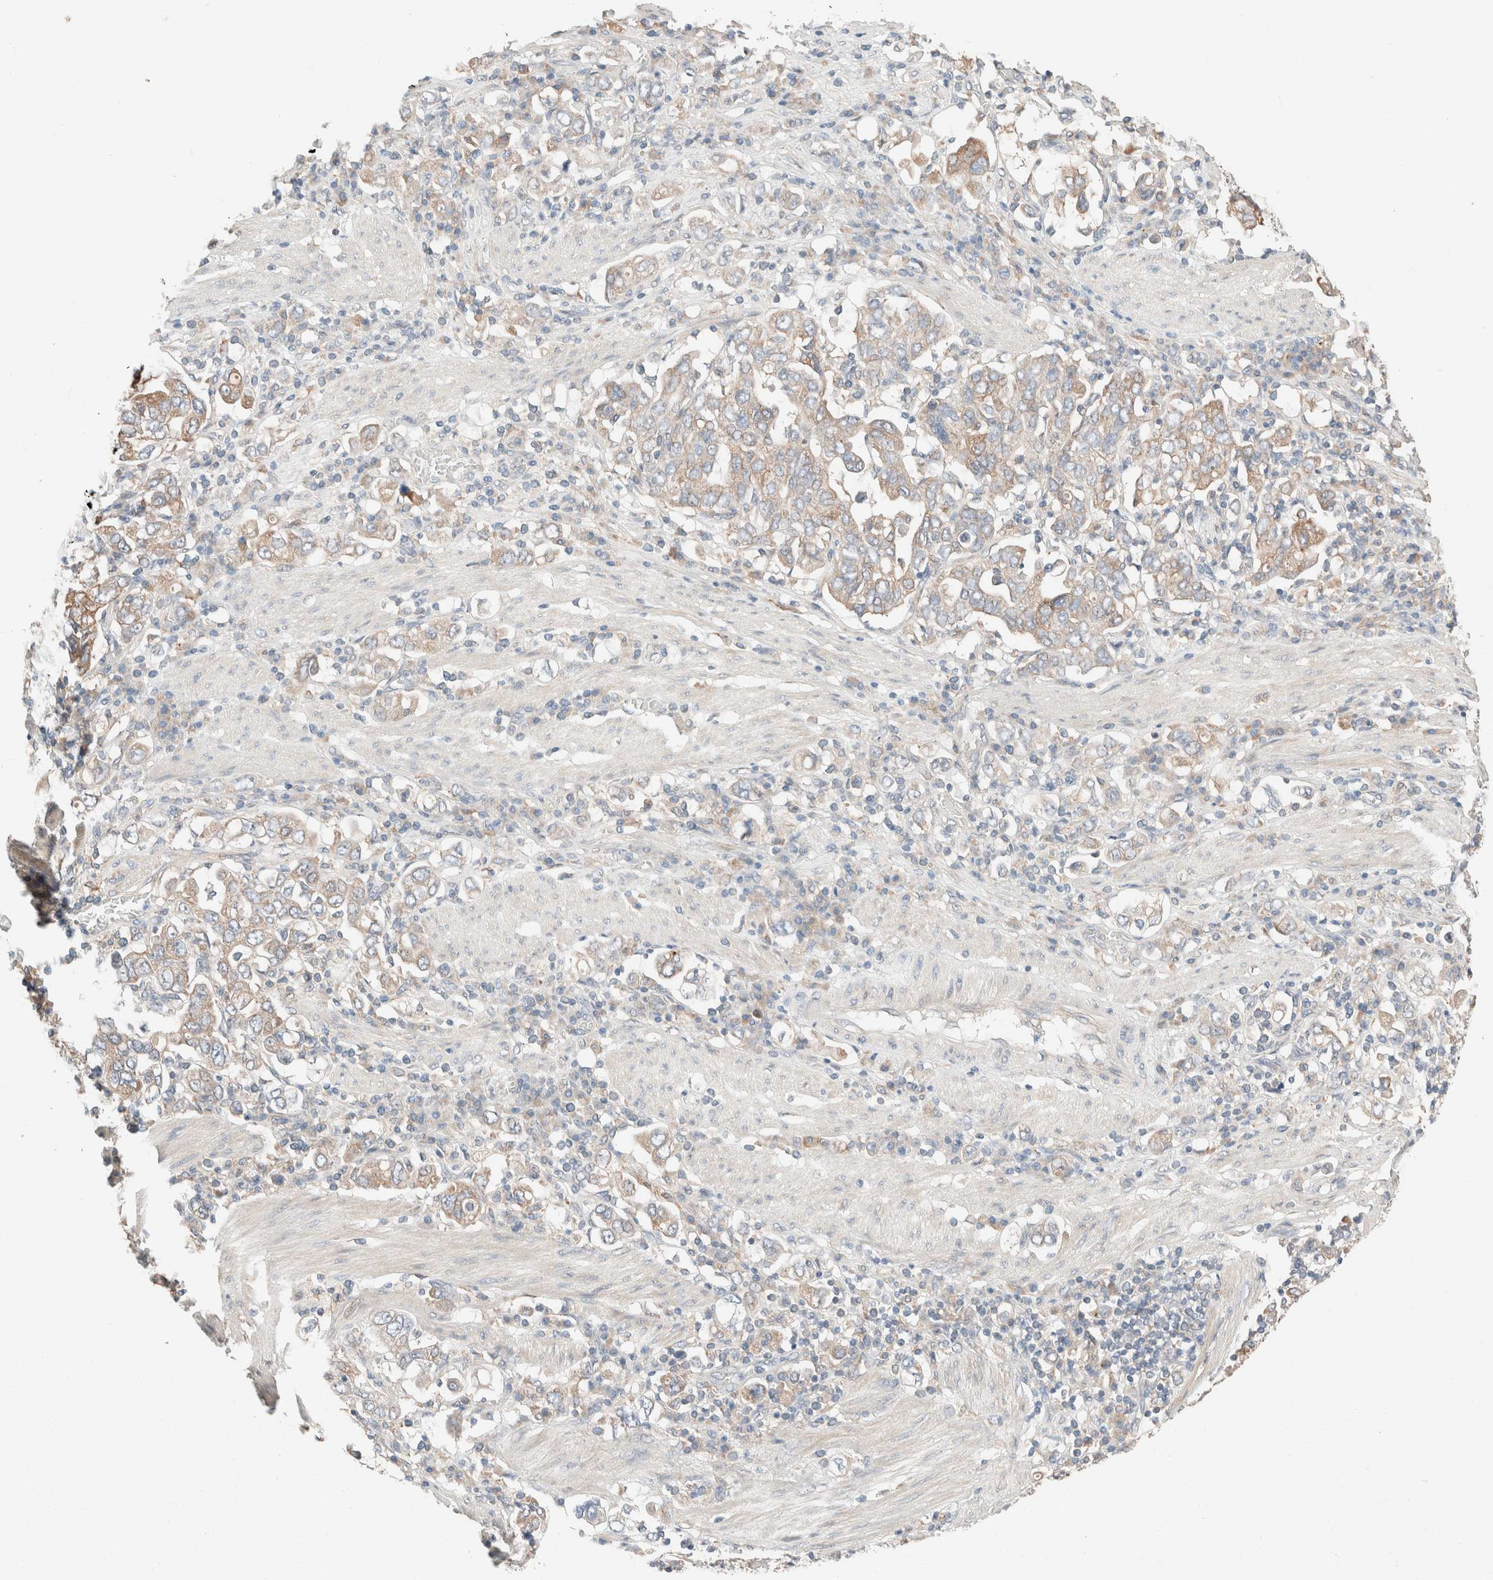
{"staining": {"intensity": "weak", "quantity": ">75%", "location": "cytoplasmic/membranous"}, "tissue": "stomach cancer", "cell_type": "Tumor cells", "image_type": "cancer", "snomed": [{"axis": "morphology", "description": "Adenocarcinoma, NOS"}, {"axis": "topography", "description": "Stomach, upper"}], "caption": "Stomach cancer stained for a protein displays weak cytoplasmic/membranous positivity in tumor cells.", "gene": "PCM1", "patient": {"sex": "male", "age": 62}}